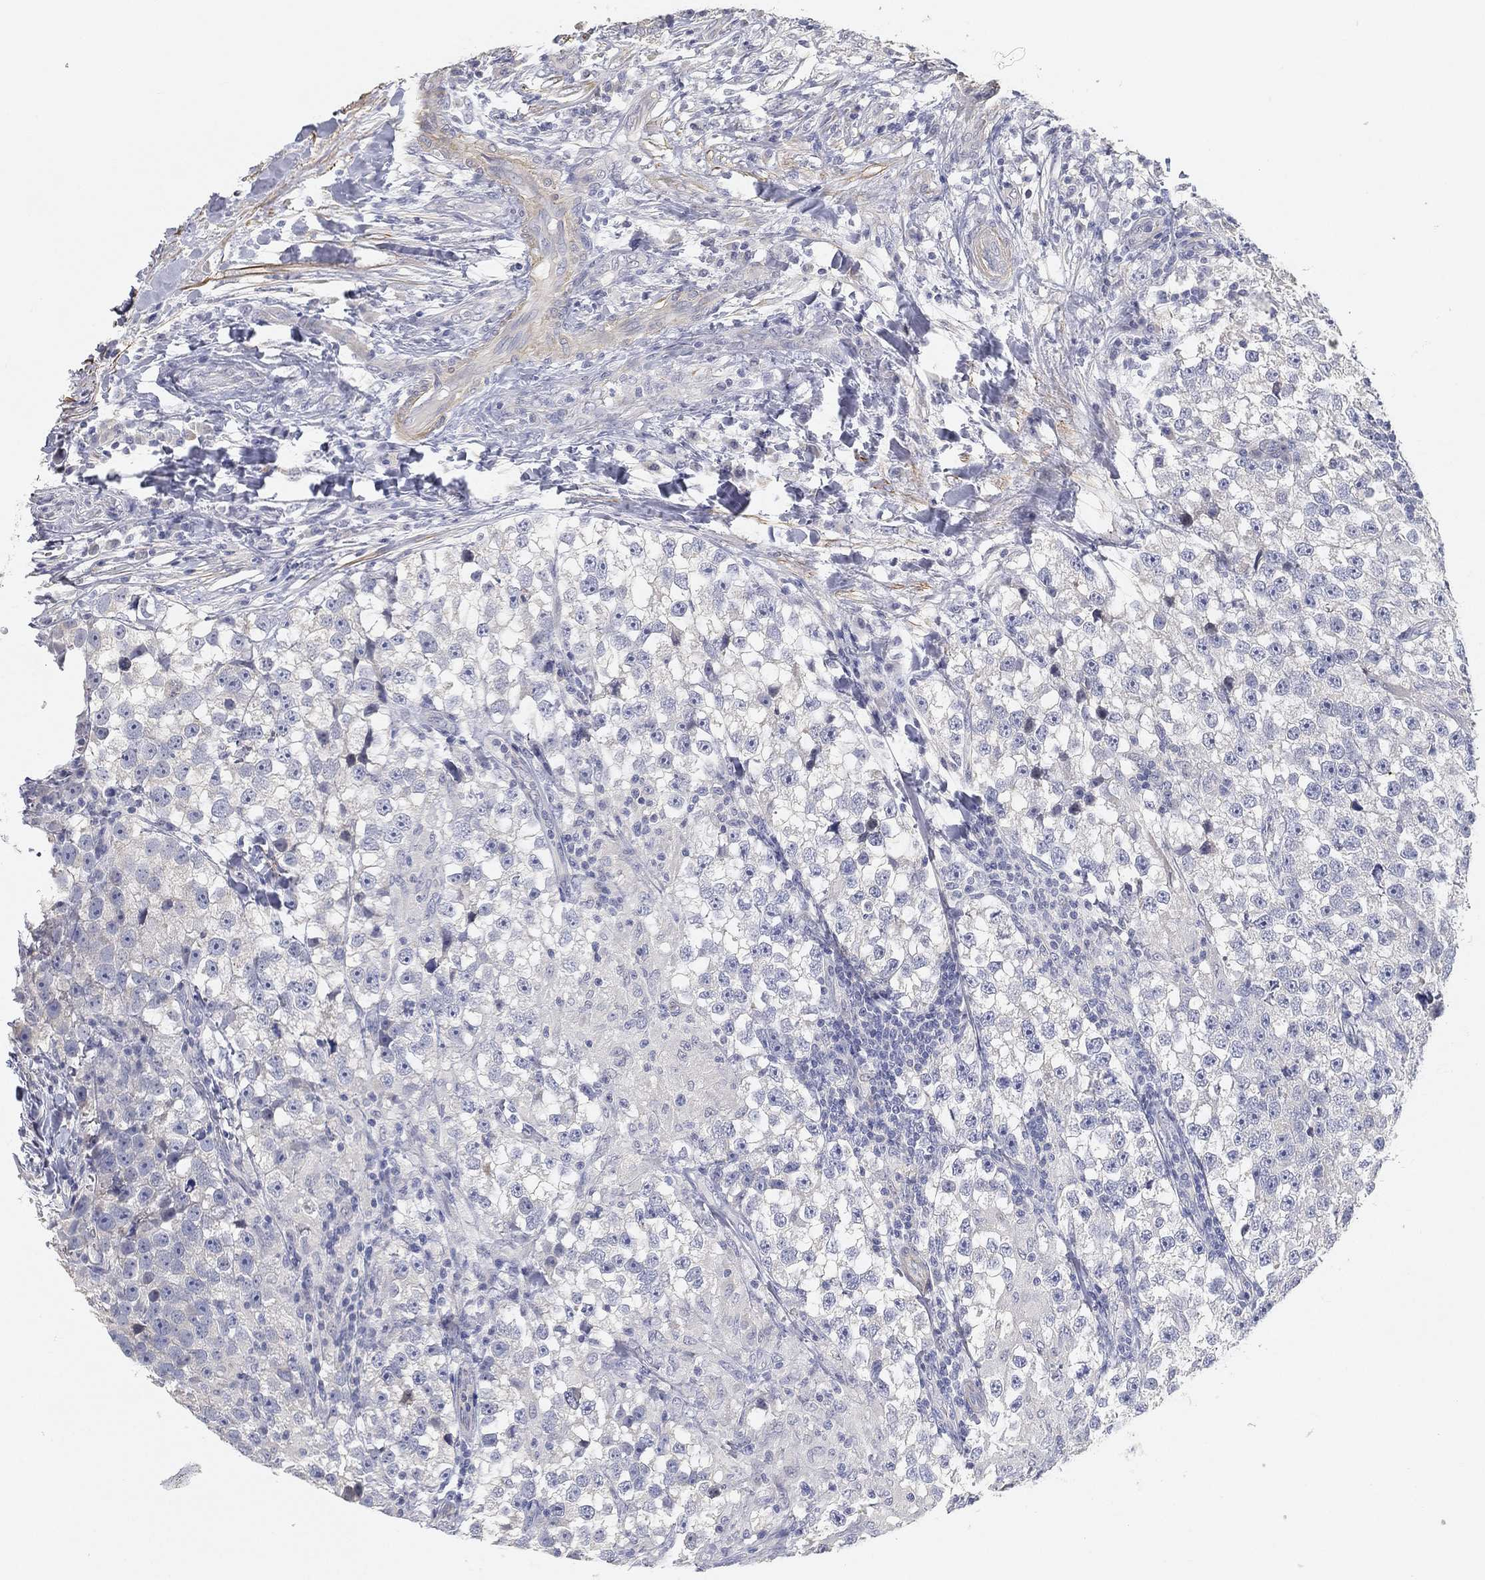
{"staining": {"intensity": "negative", "quantity": "none", "location": "none"}, "tissue": "testis cancer", "cell_type": "Tumor cells", "image_type": "cancer", "snomed": [{"axis": "morphology", "description": "Seminoma, NOS"}, {"axis": "topography", "description": "Testis"}], "caption": "Testis cancer stained for a protein using immunohistochemistry reveals no expression tumor cells.", "gene": "GPR61", "patient": {"sex": "male", "age": 46}}